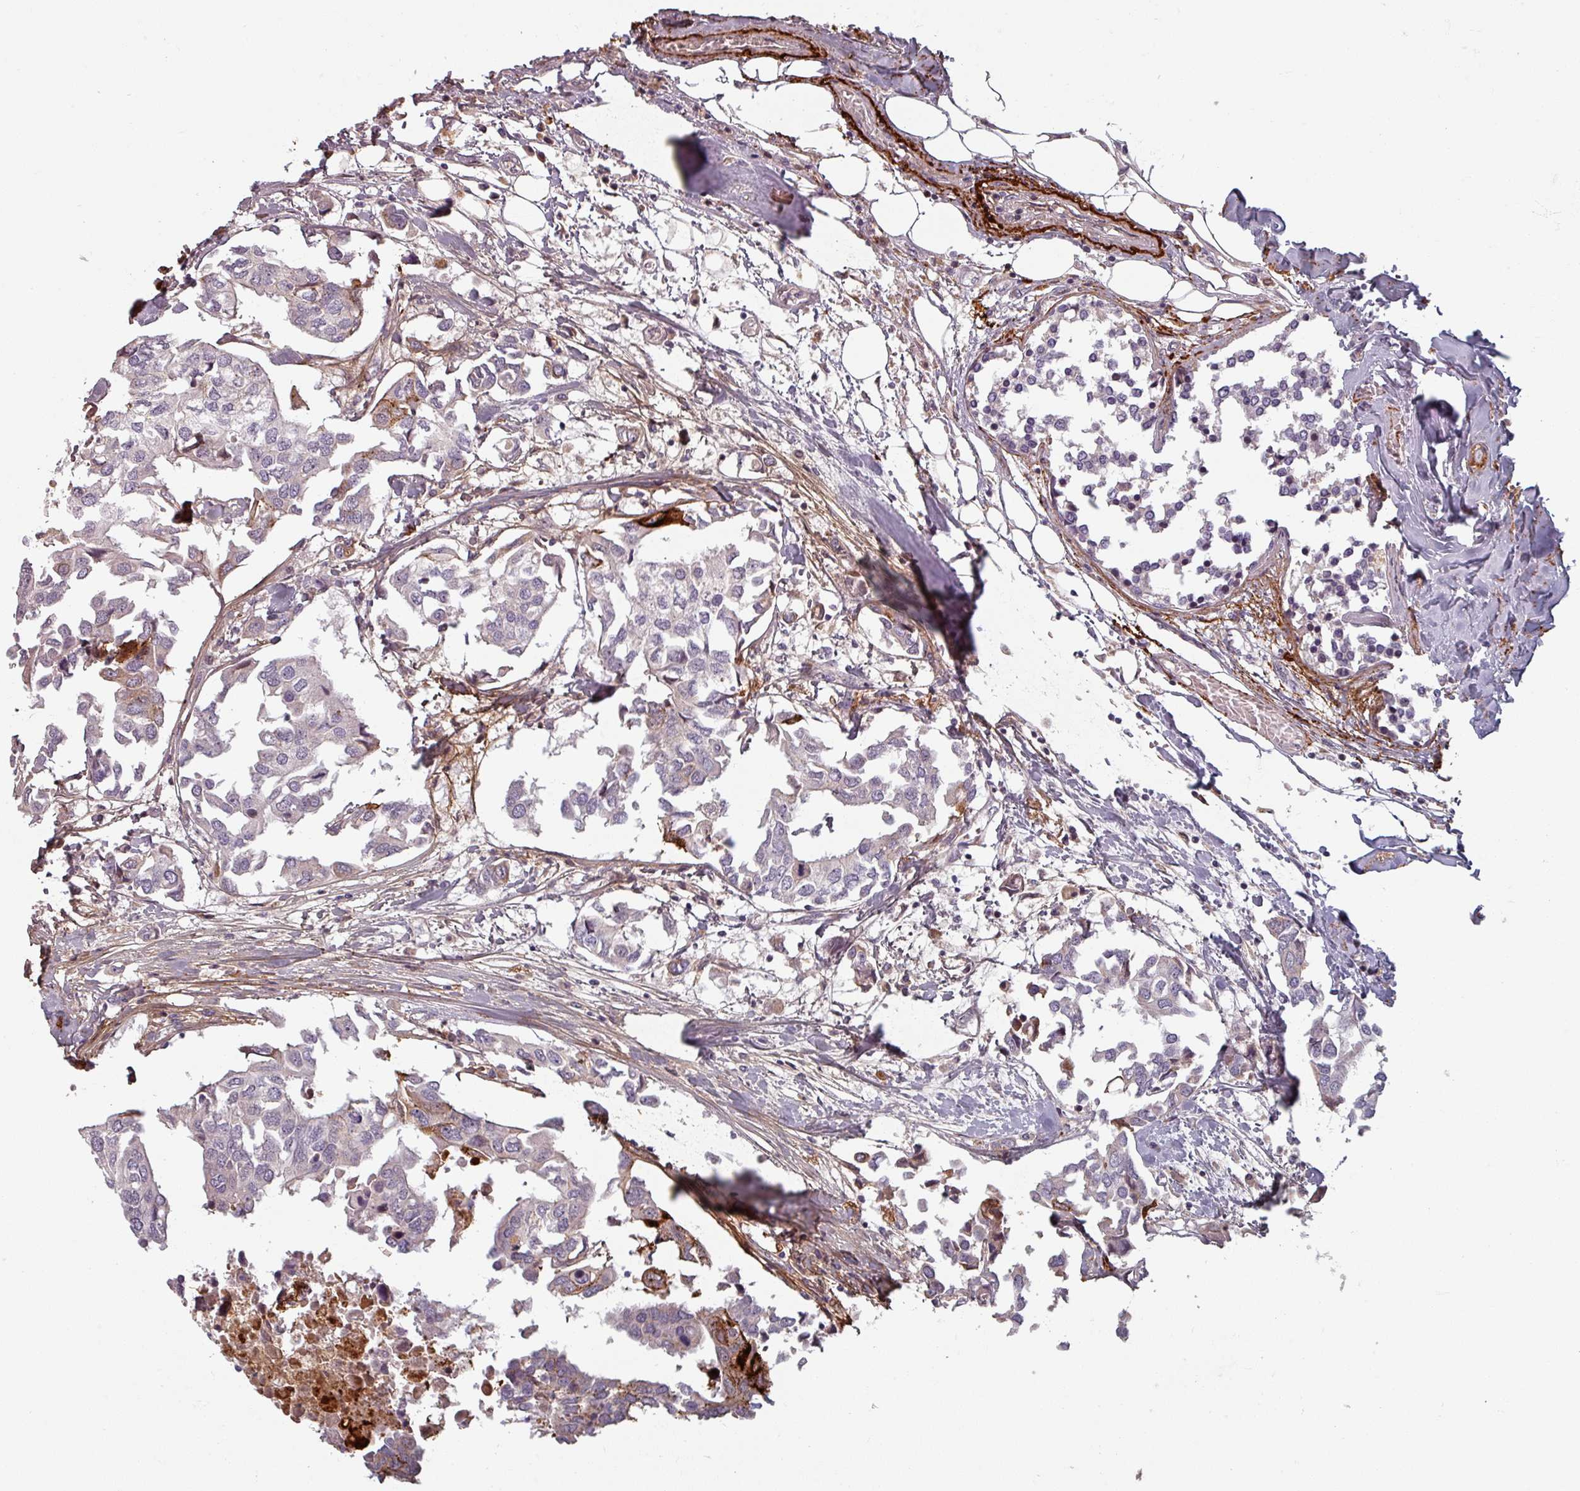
{"staining": {"intensity": "negative", "quantity": "none", "location": "none"}, "tissue": "breast cancer", "cell_type": "Tumor cells", "image_type": "cancer", "snomed": [{"axis": "morphology", "description": "Duct carcinoma"}, {"axis": "topography", "description": "Breast"}], "caption": "Immunohistochemistry histopathology image of human breast cancer stained for a protein (brown), which displays no expression in tumor cells. (Stains: DAB (3,3'-diaminobenzidine) immunohistochemistry (IHC) with hematoxylin counter stain, Microscopy: brightfield microscopy at high magnification).", "gene": "CYB5RL", "patient": {"sex": "female", "age": 83}}